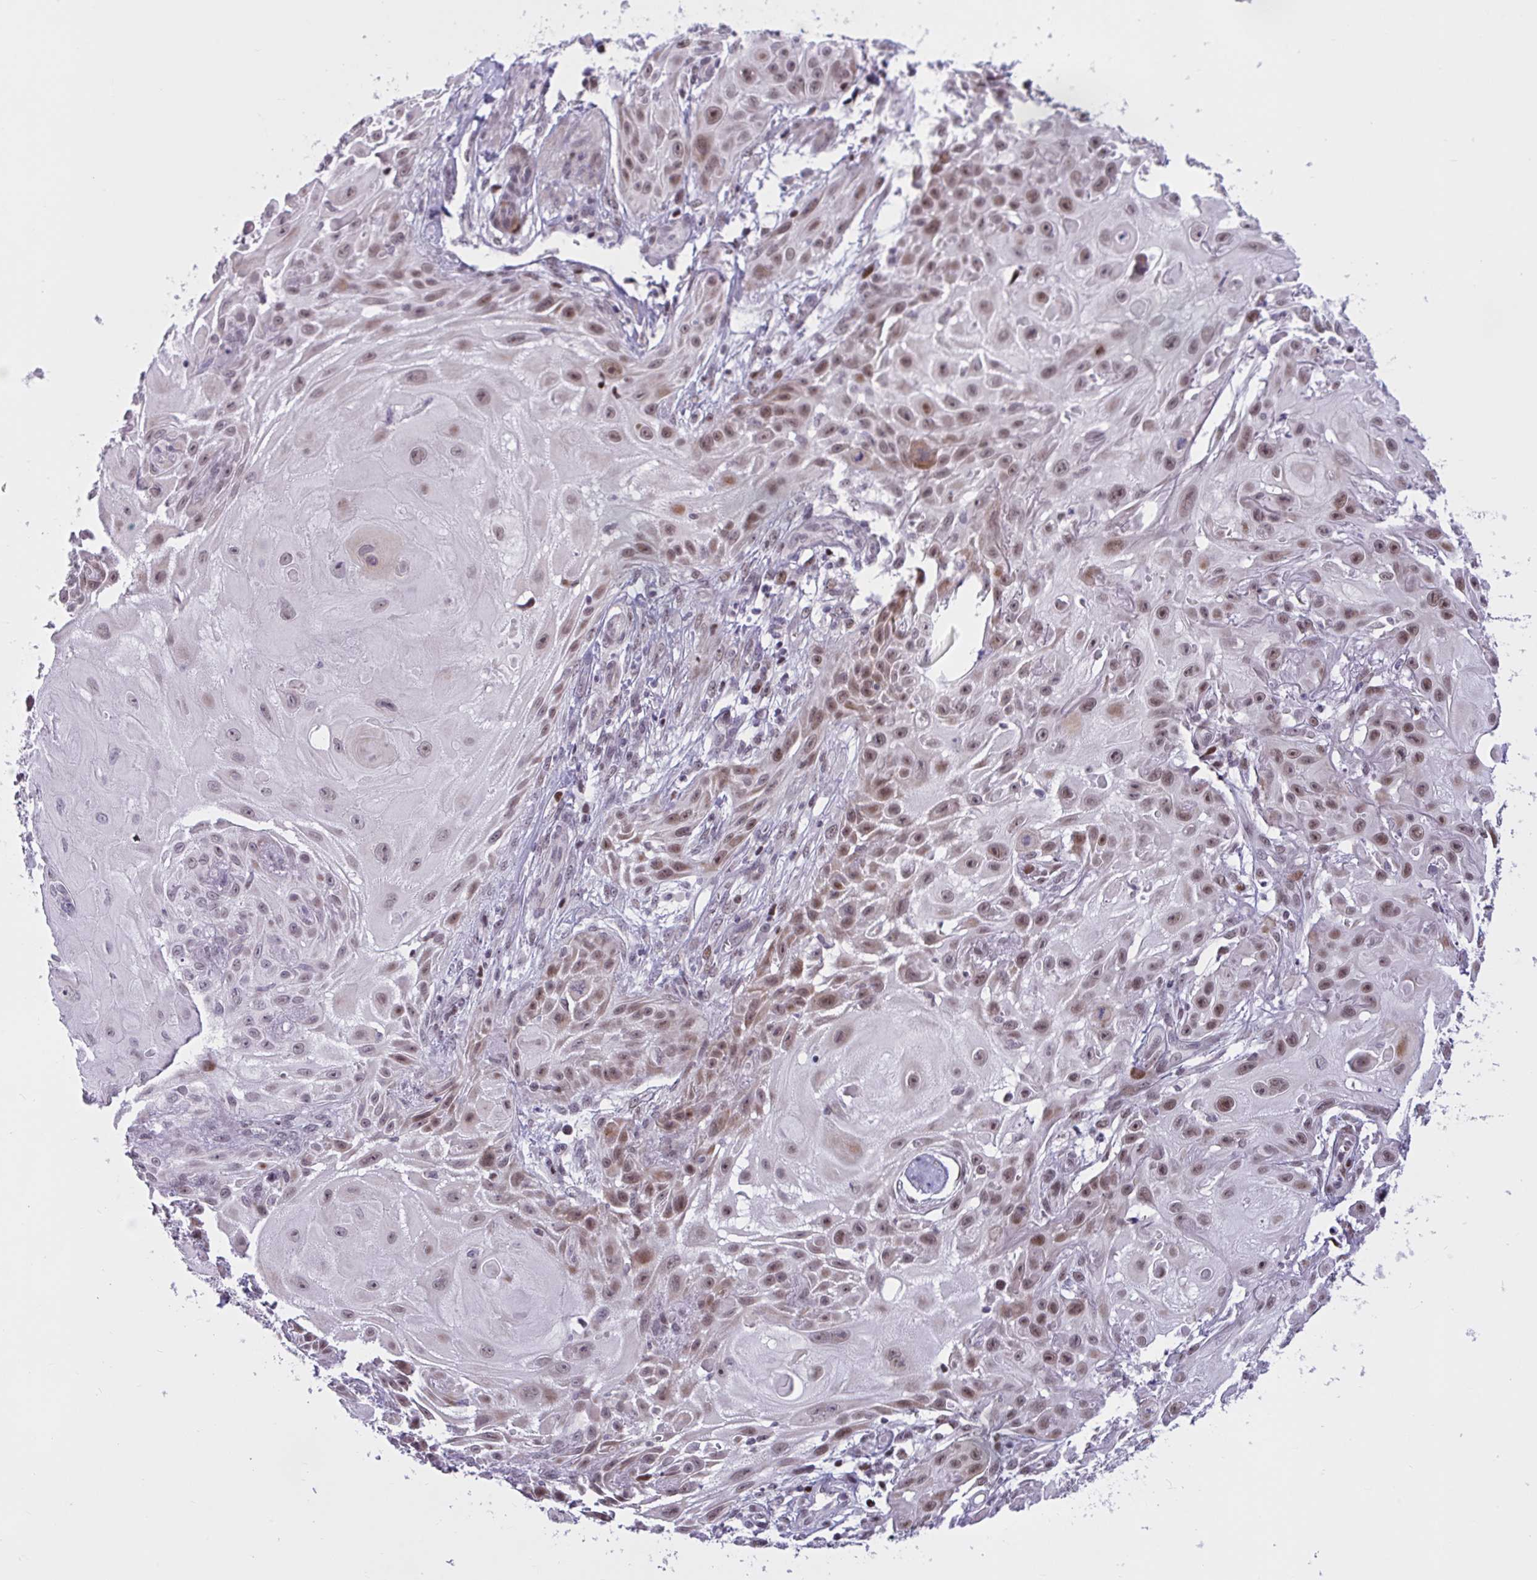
{"staining": {"intensity": "moderate", "quantity": ">75%", "location": "cytoplasmic/membranous,nuclear"}, "tissue": "skin cancer", "cell_type": "Tumor cells", "image_type": "cancer", "snomed": [{"axis": "morphology", "description": "Squamous cell carcinoma, NOS"}, {"axis": "topography", "description": "Skin"}], "caption": "Approximately >75% of tumor cells in human skin cancer (squamous cell carcinoma) exhibit moderate cytoplasmic/membranous and nuclear protein expression as visualized by brown immunohistochemical staining.", "gene": "RBL1", "patient": {"sex": "female", "age": 91}}